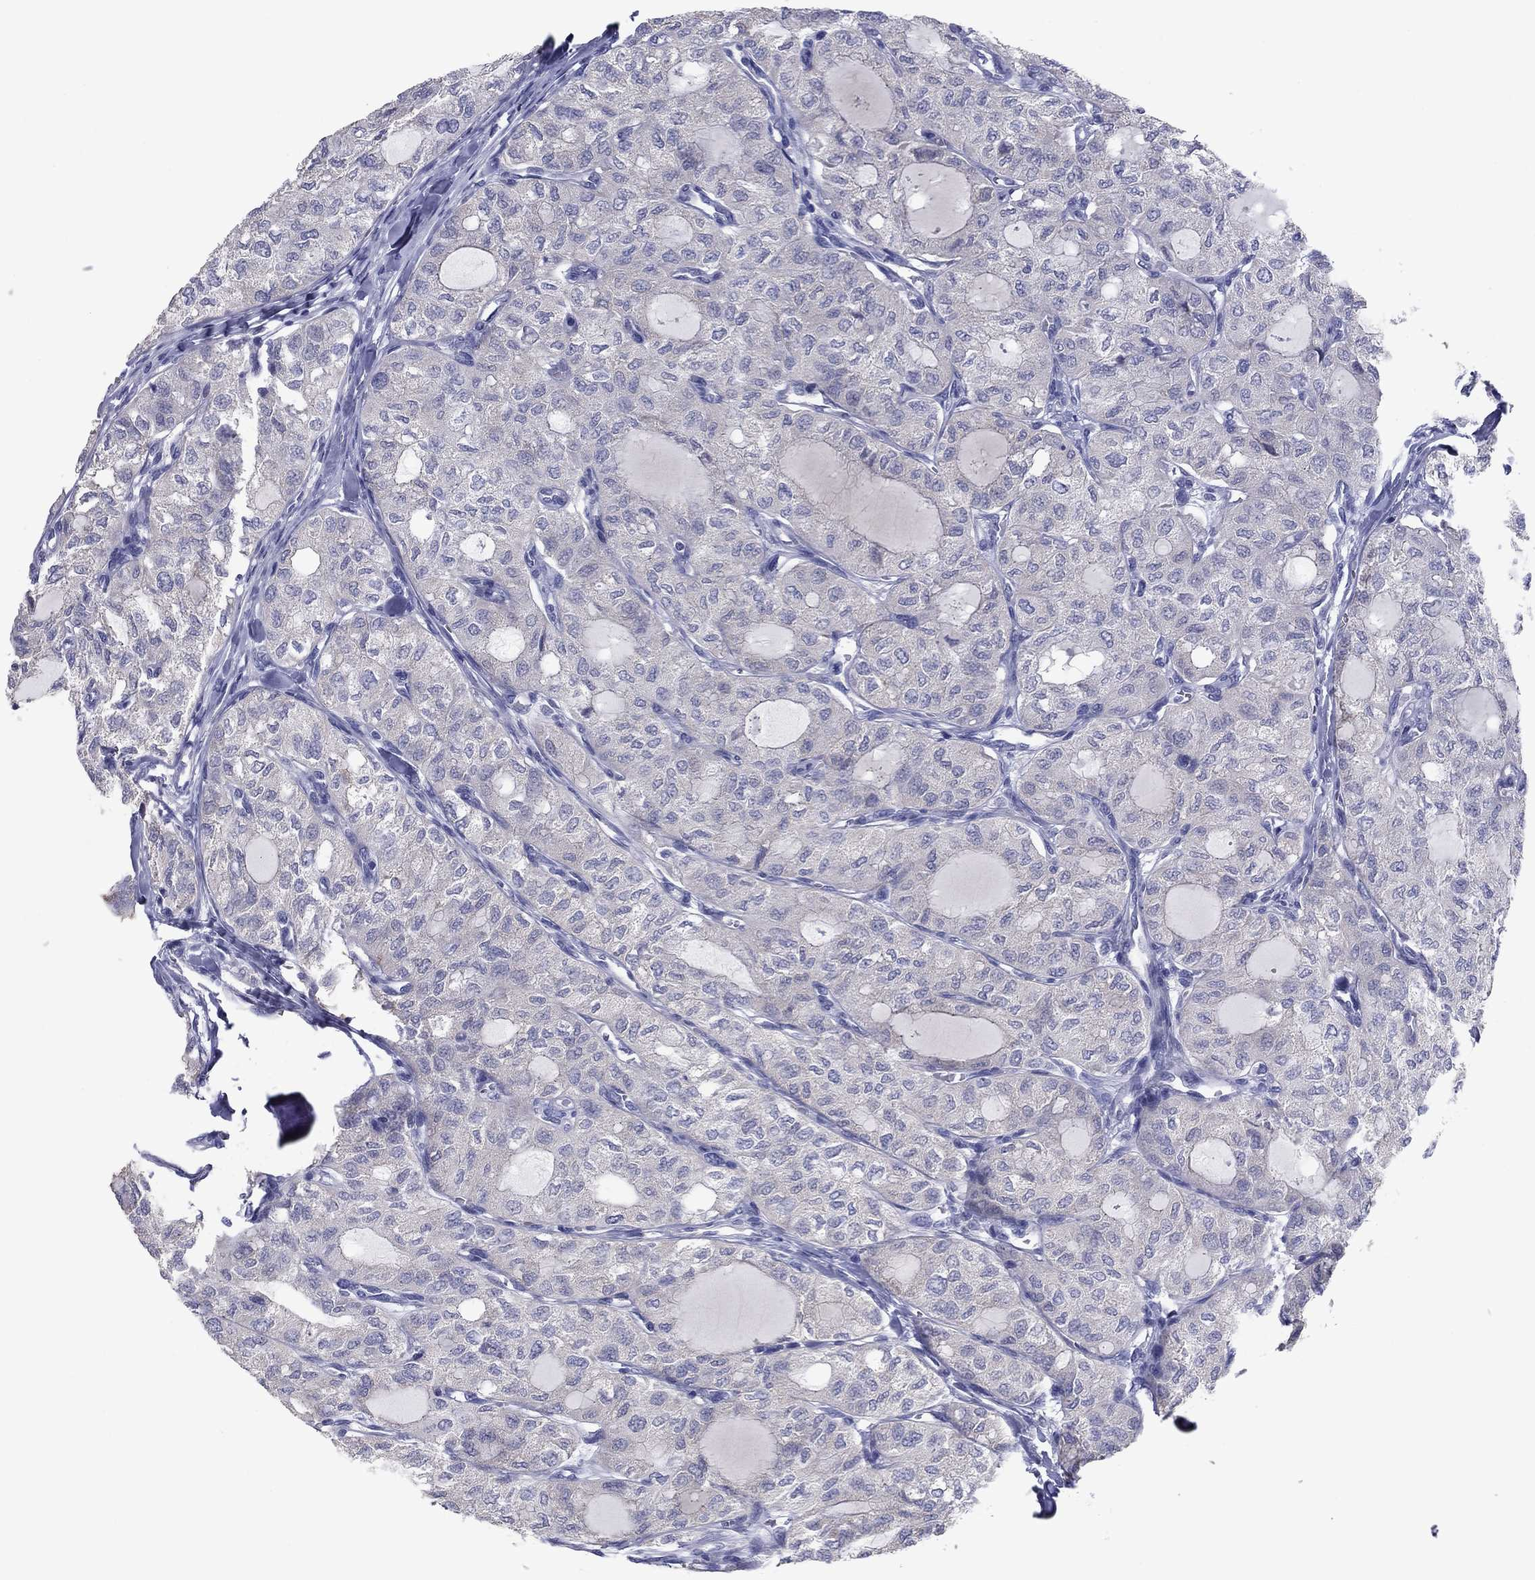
{"staining": {"intensity": "negative", "quantity": "none", "location": "none"}, "tissue": "thyroid cancer", "cell_type": "Tumor cells", "image_type": "cancer", "snomed": [{"axis": "morphology", "description": "Follicular adenoma carcinoma, NOS"}, {"axis": "topography", "description": "Thyroid gland"}], "caption": "Immunohistochemical staining of human thyroid cancer demonstrates no significant staining in tumor cells.", "gene": "GRK7", "patient": {"sex": "male", "age": 75}}